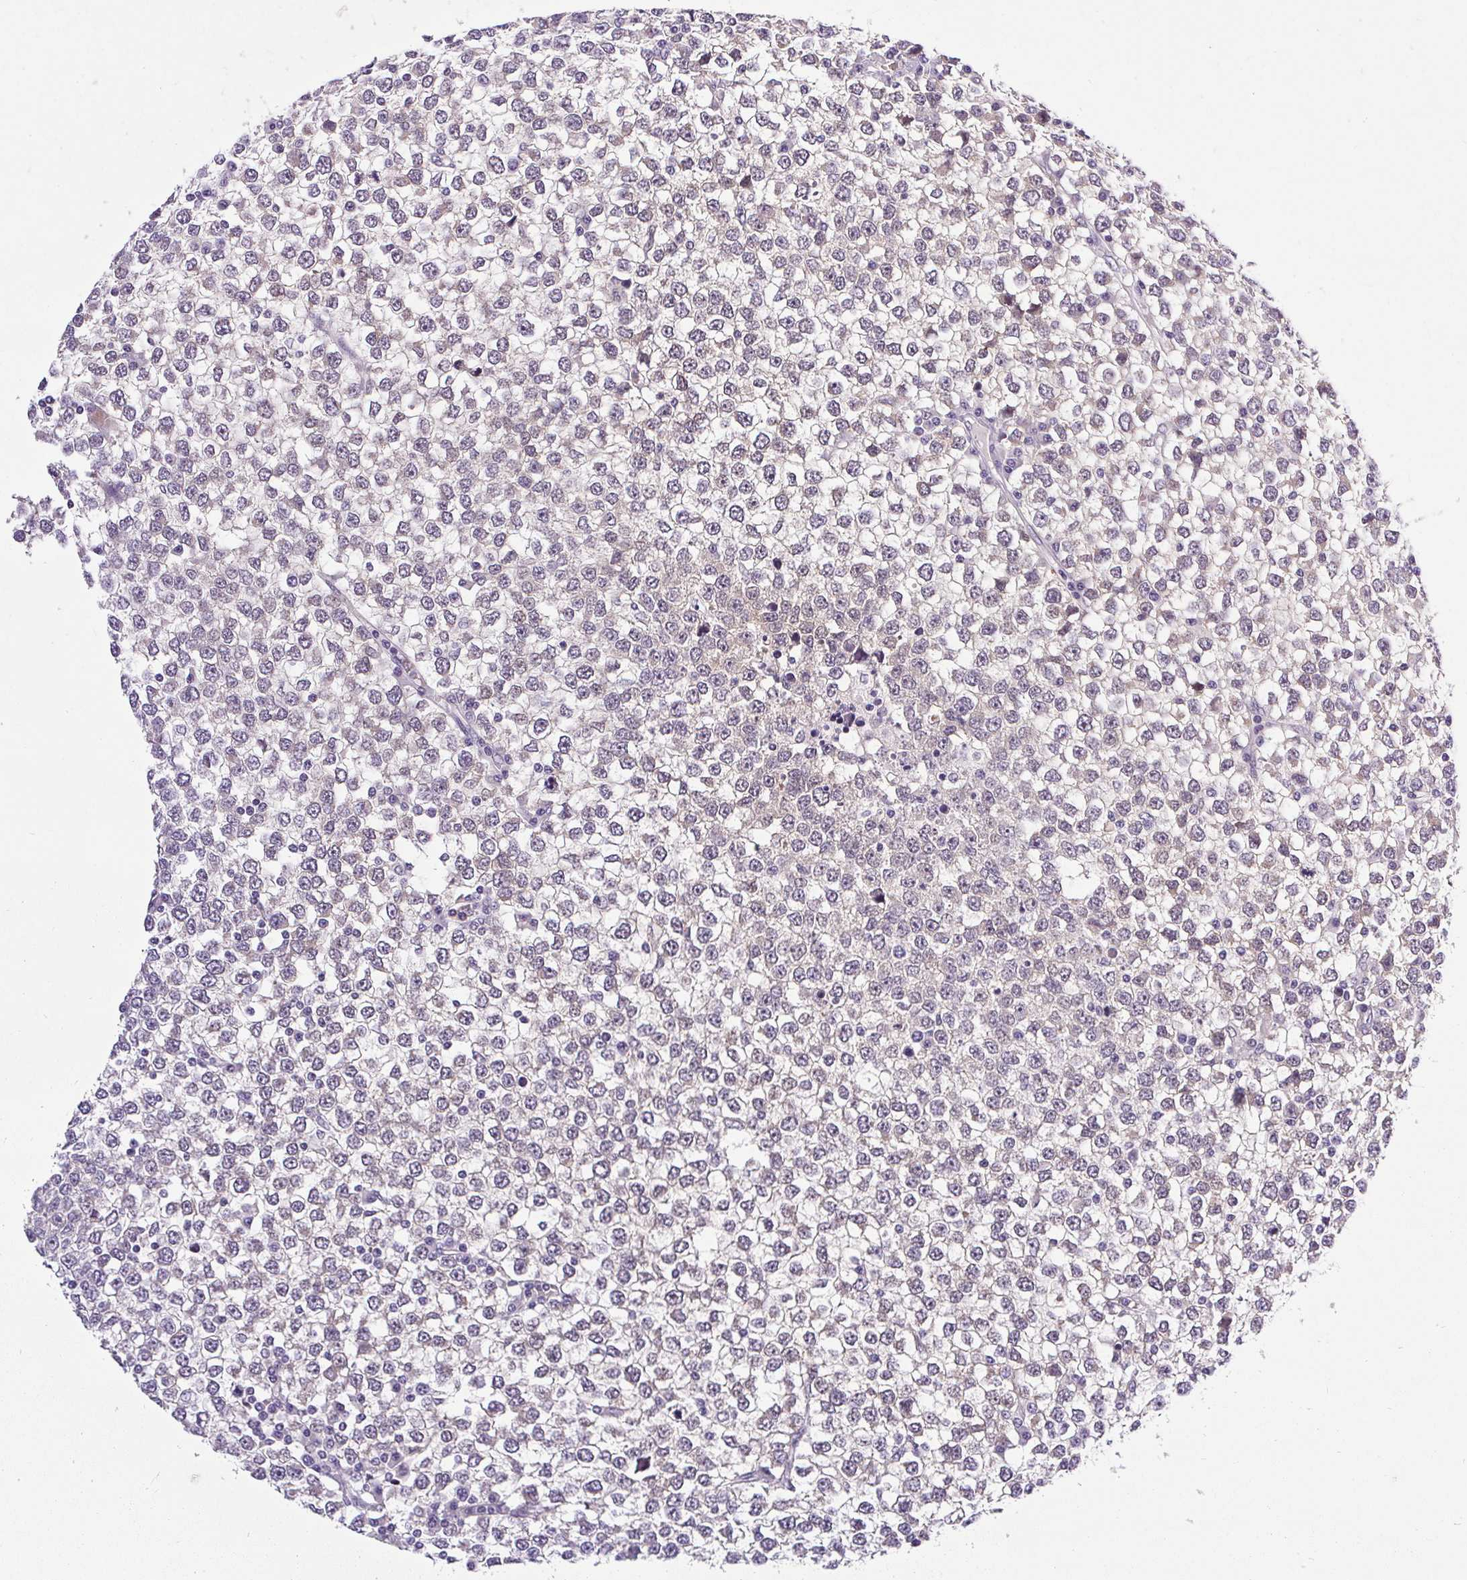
{"staining": {"intensity": "weak", "quantity": "<25%", "location": "nuclear"}, "tissue": "testis cancer", "cell_type": "Tumor cells", "image_type": "cancer", "snomed": [{"axis": "morphology", "description": "Seminoma, NOS"}, {"axis": "topography", "description": "Testis"}], "caption": "IHC of human testis cancer shows no staining in tumor cells.", "gene": "FAM117B", "patient": {"sex": "male", "age": 65}}